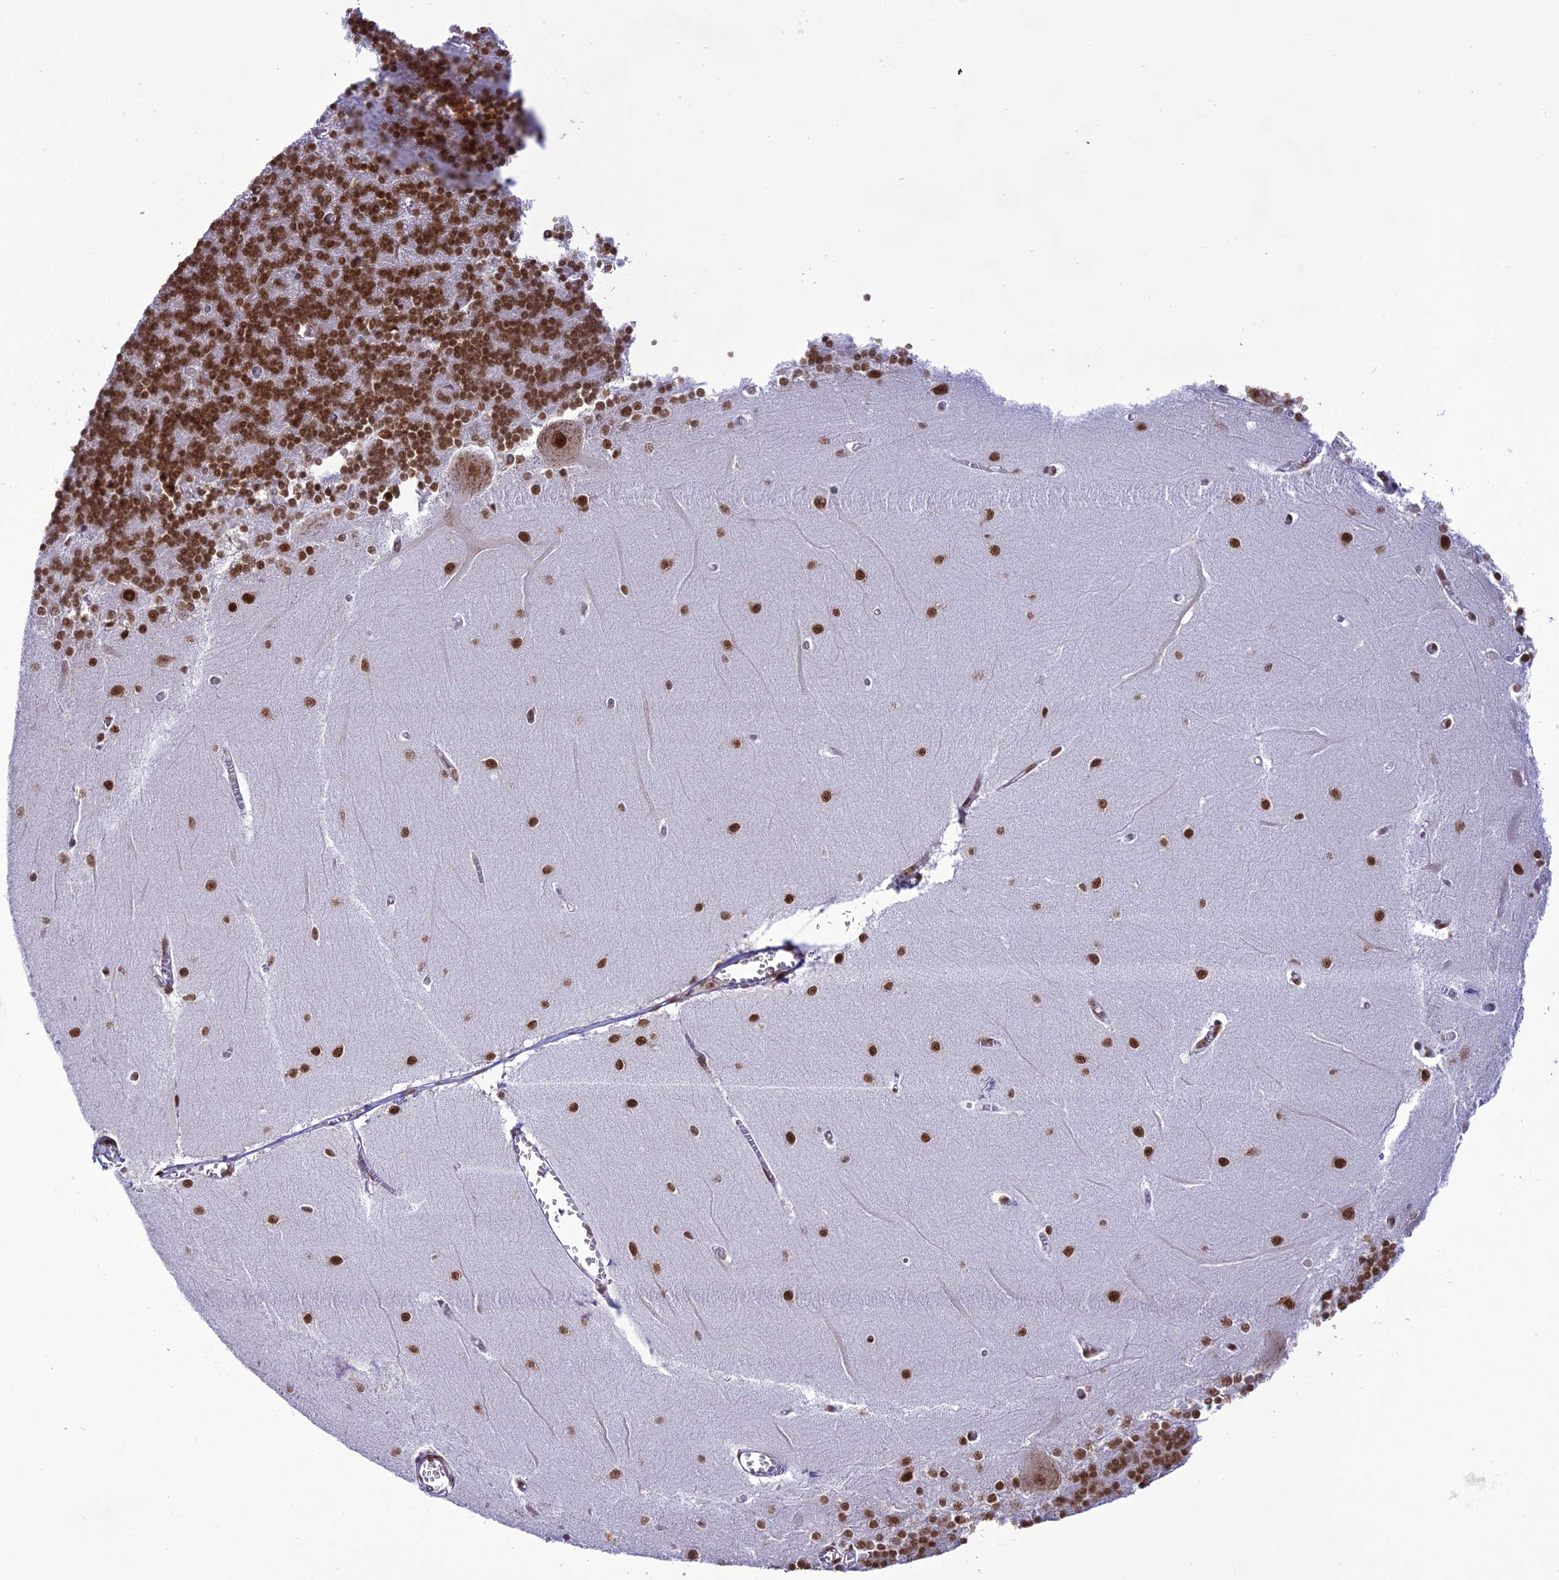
{"staining": {"intensity": "strong", "quantity": ">75%", "location": "nuclear"}, "tissue": "cerebellum", "cell_type": "Cells in granular layer", "image_type": "normal", "snomed": [{"axis": "morphology", "description": "Normal tissue, NOS"}, {"axis": "topography", "description": "Cerebellum"}], "caption": "Brown immunohistochemical staining in normal human cerebellum displays strong nuclear staining in approximately >75% of cells in granular layer. The staining is performed using DAB (3,3'-diaminobenzidine) brown chromogen to label protein expression. The nuclei are counter-stained blue using hematoxylin.", "gene": "DDX1", "patient": {"sex": "male", "age": 37}}